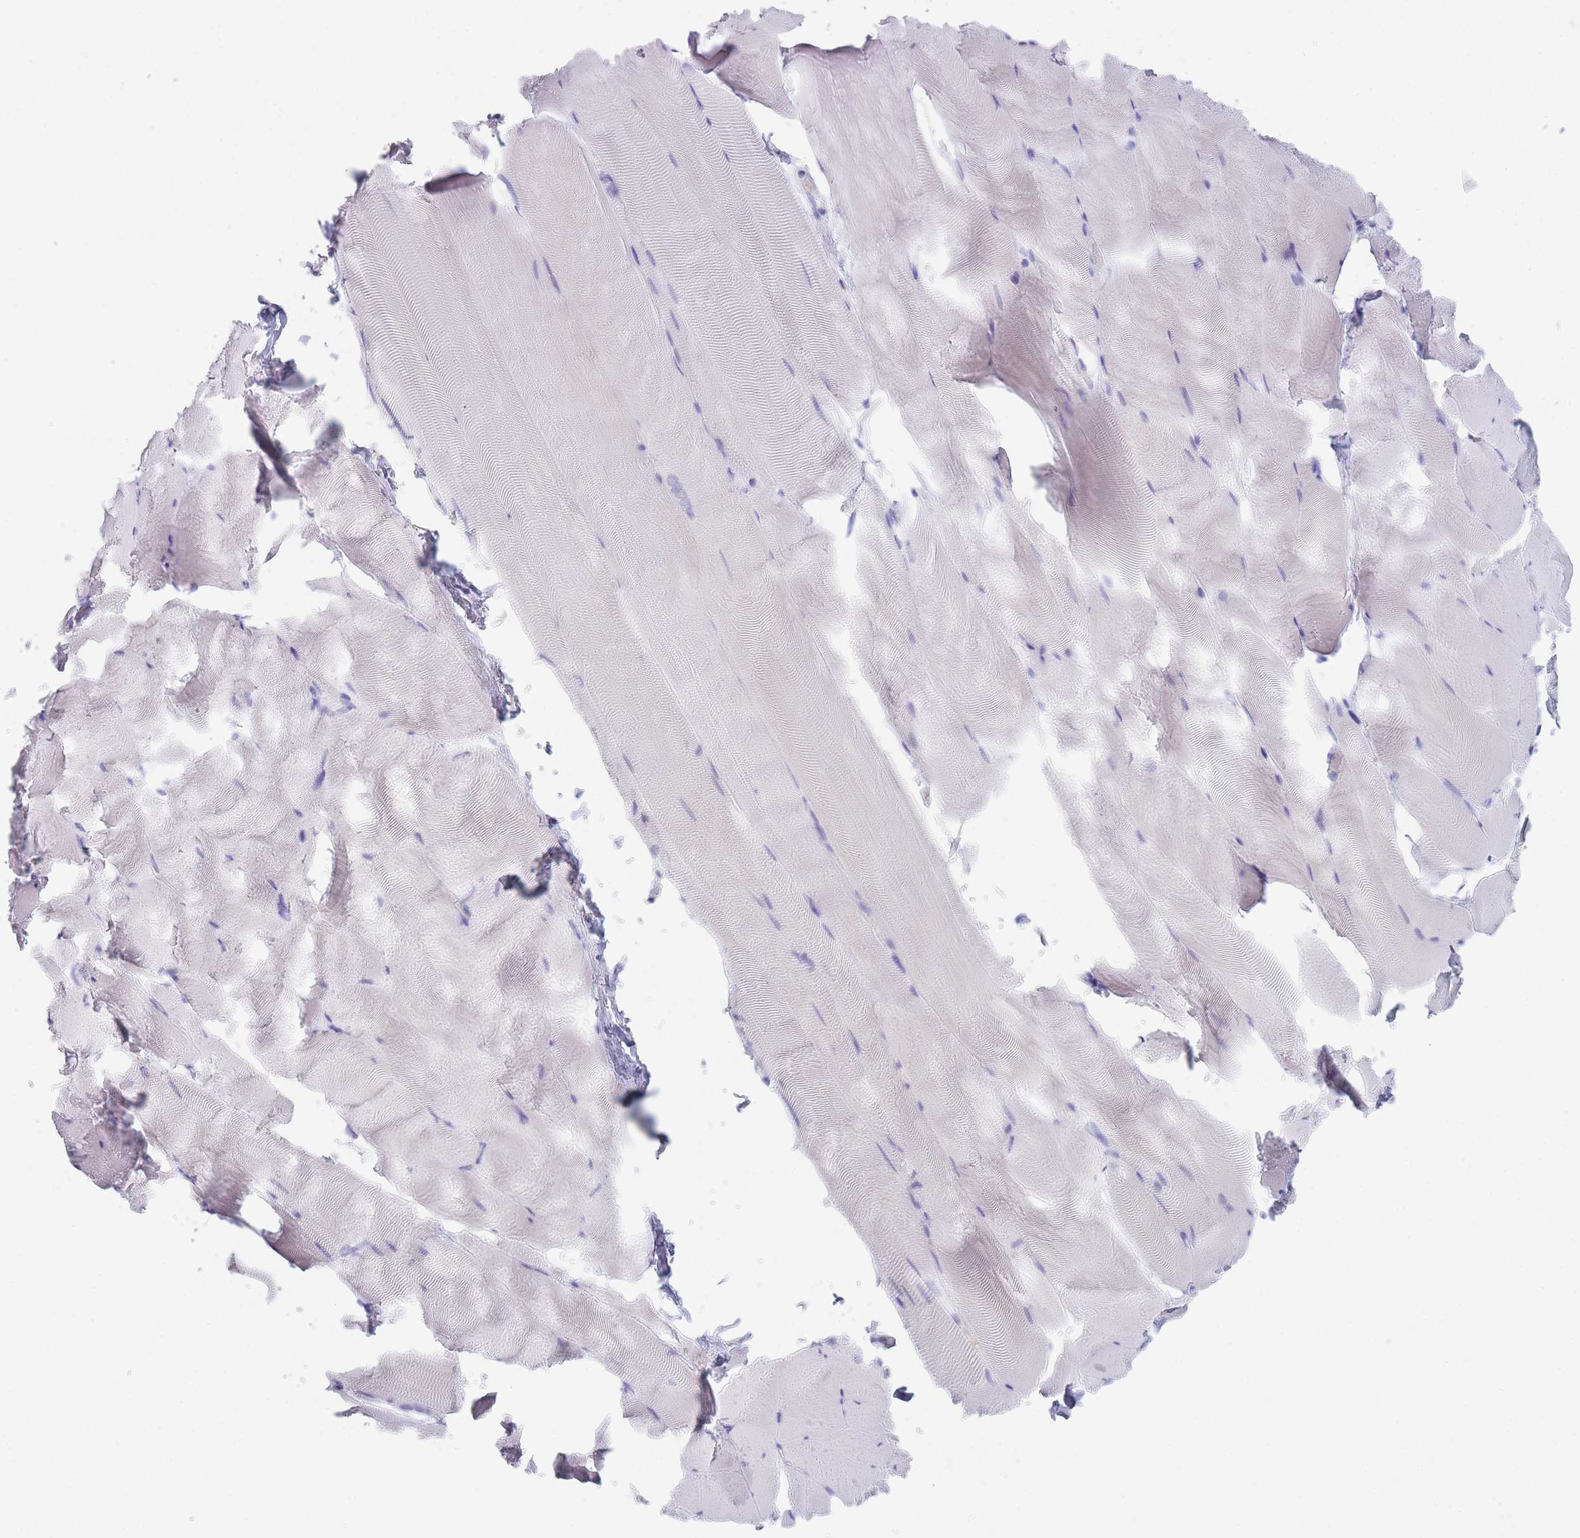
{"staining": {"intensity": "negative", "quantity": "none", "location": "none"}, "tissue": "skeletal muscle", "cell_type": "Myocytes", "image_type": "normal", "snomed": [{"axis": "morphology", "description": "Normal tissue, NOS"}, {"axis": "topography", "description": "Skeletal muscle"}], "caption": "The micrograph exhibits no staining of myocytes in benign skeletal muscle. Brightfield microscopy of immunohistochemistry (IHC) stained with DAB (brown) and hematoxylin (blue), captured at high magnification.", "gene": "TNFSF11", "patient": {"sex": "female", "age": 64}}